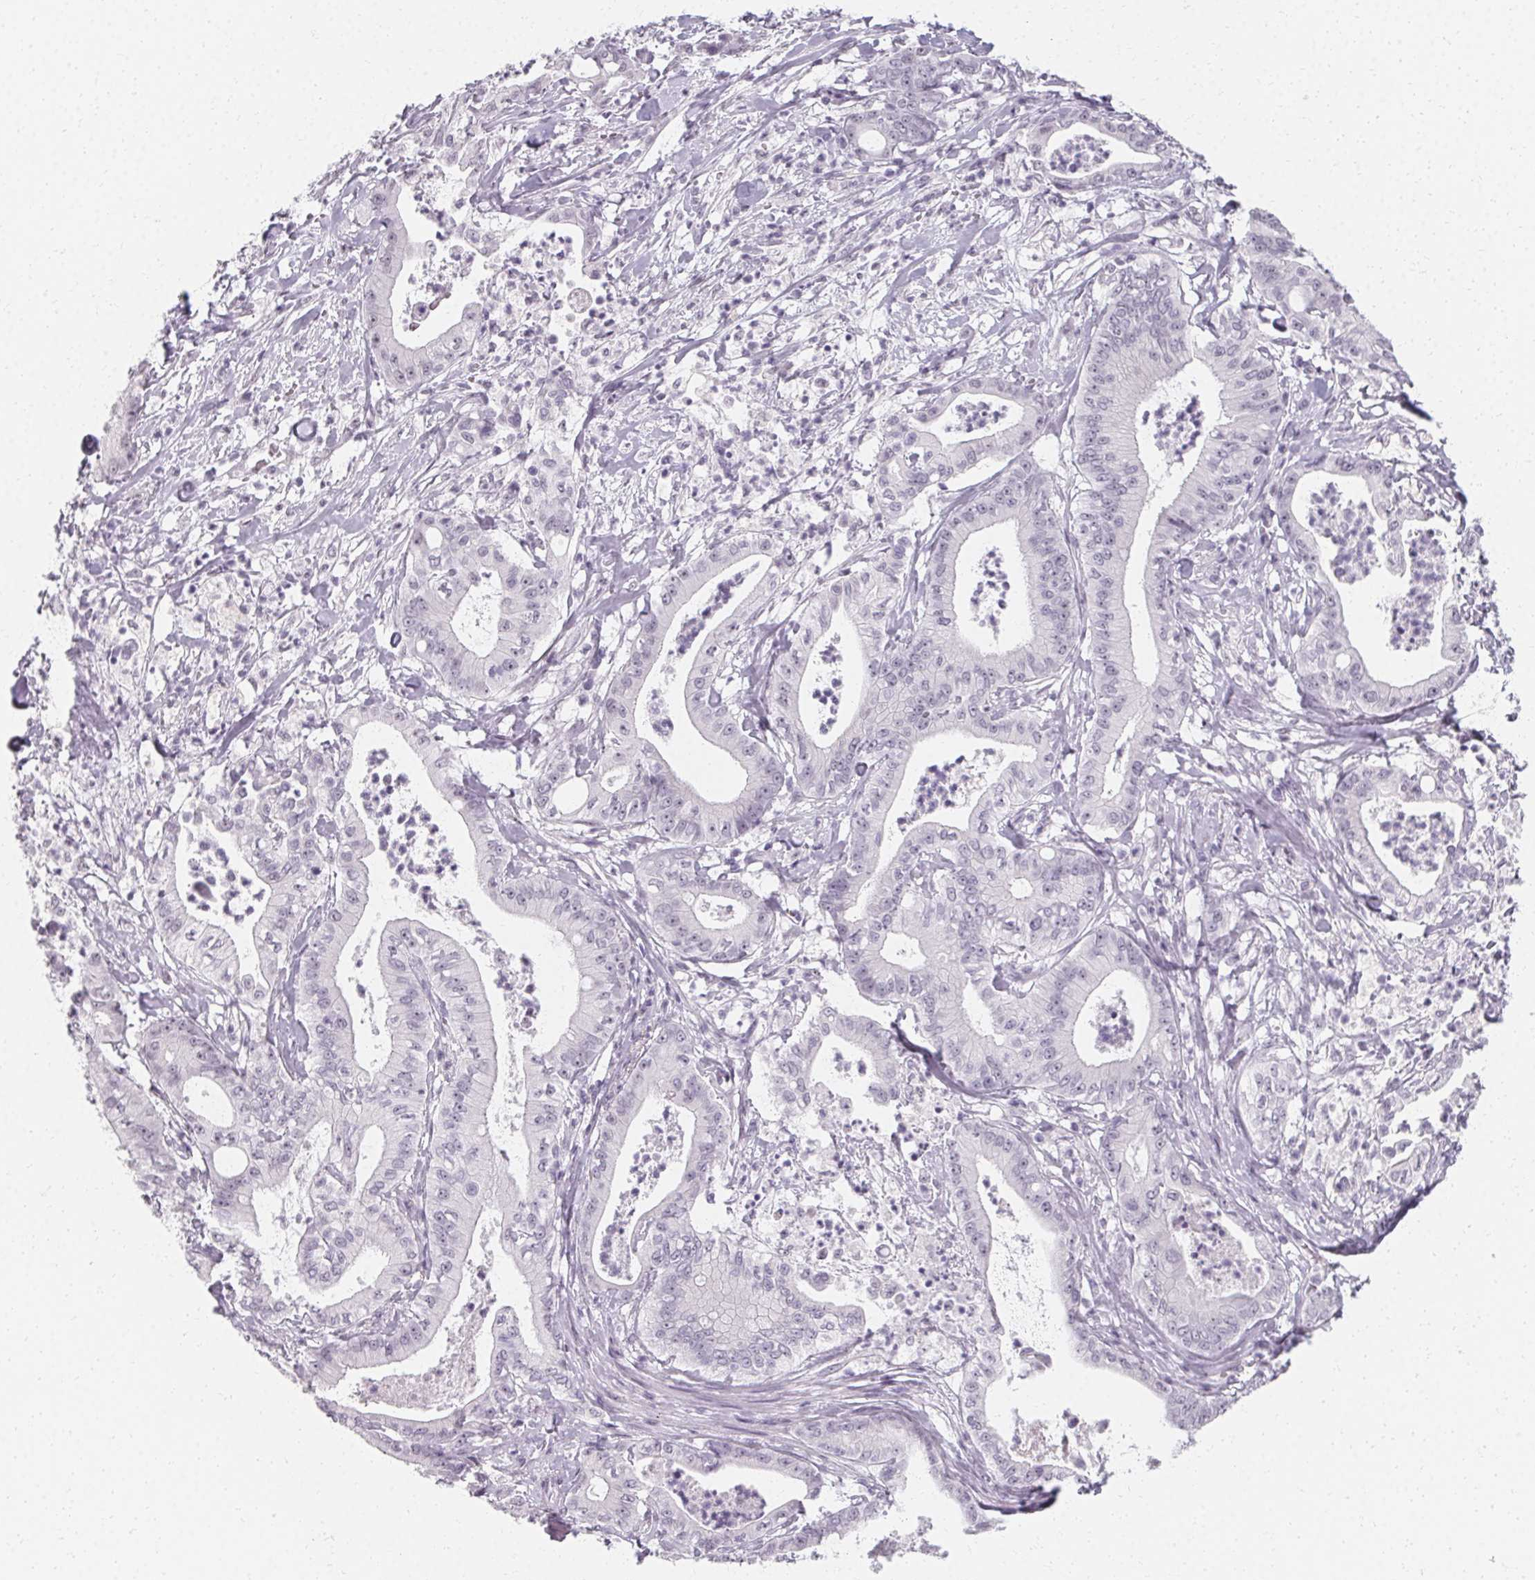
{"staining": {"intensity": "negative", "quantity": "none", "location": "none"}, "tissue": "pancreatic cancer", "cell_type": "Tumor cells", "image_type": "cancer", "snomed": [{"axis": "morphology", "description": "Adenocarcinoma, NOS"}, {"axis": "topography", "description": "Pancreas"}], "caption": "A high-resolution photomicrograph shows immunohistochemistry (IHC) staining of pancreatic adenocarcinoma, which reveals no significant staining in tumor cells.", "gene": "SYNPR", "patient": {"sex": "male", "age": 71}}